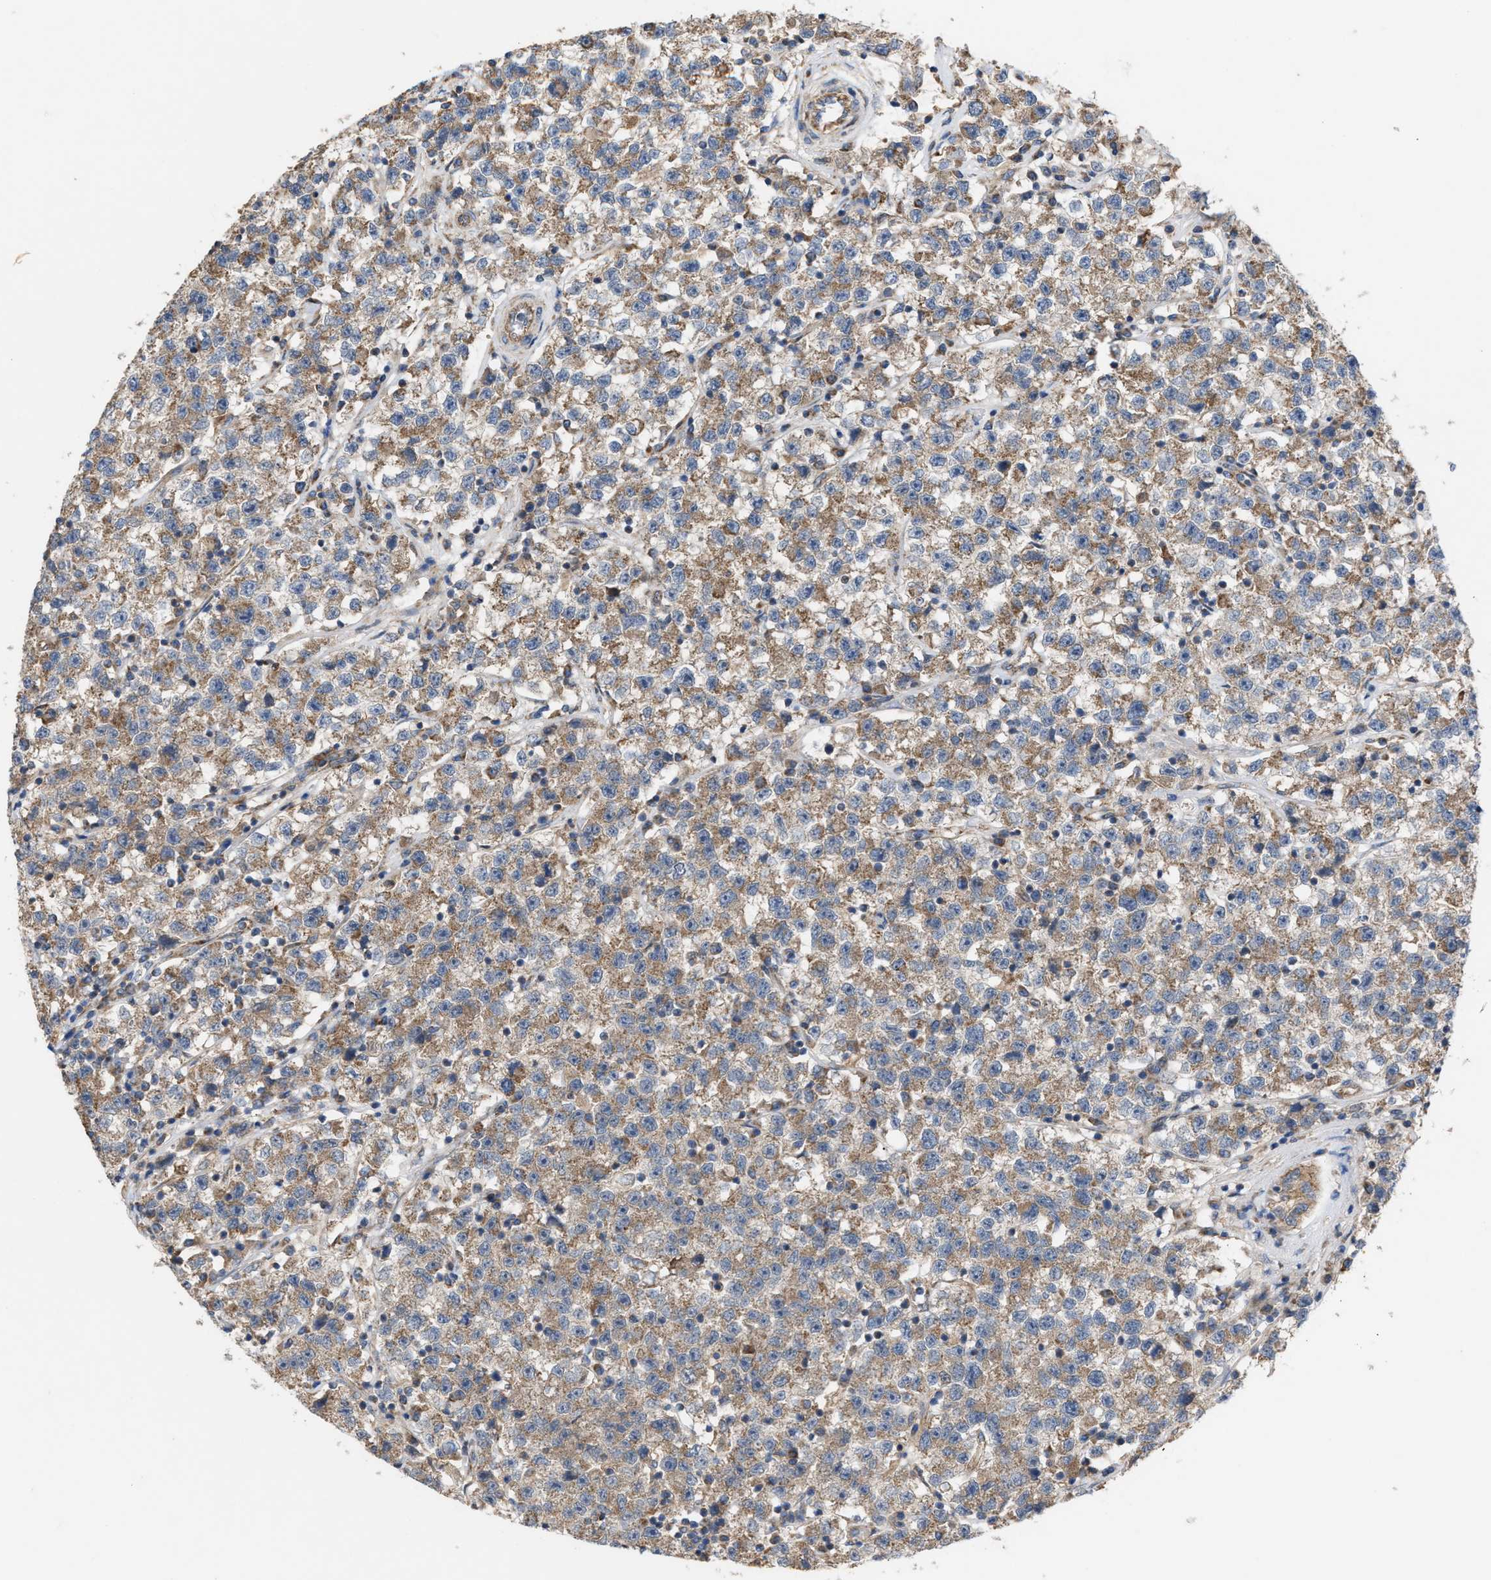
{"staining": {"intensity": "weak", "quantity": ">75%", "location": "cytoplasmic/membranous"}, "tissue": "testis cancer", "cell_type": "Tumor cells", "image_type": "cancer", "snomed": [{"axis": "morphology", "description": "Seminoma, NOS"}, {"axis": "topography", "description": "Testis"}], "caption": "Immunohistochemistry of human testis cancer (seminoma) displays low levels of weak cytoplasmic/membranous staining in approximately >75% of tumor cells.", "gene": "OXSM", "patient": {"sex": "male", "age": 22}}